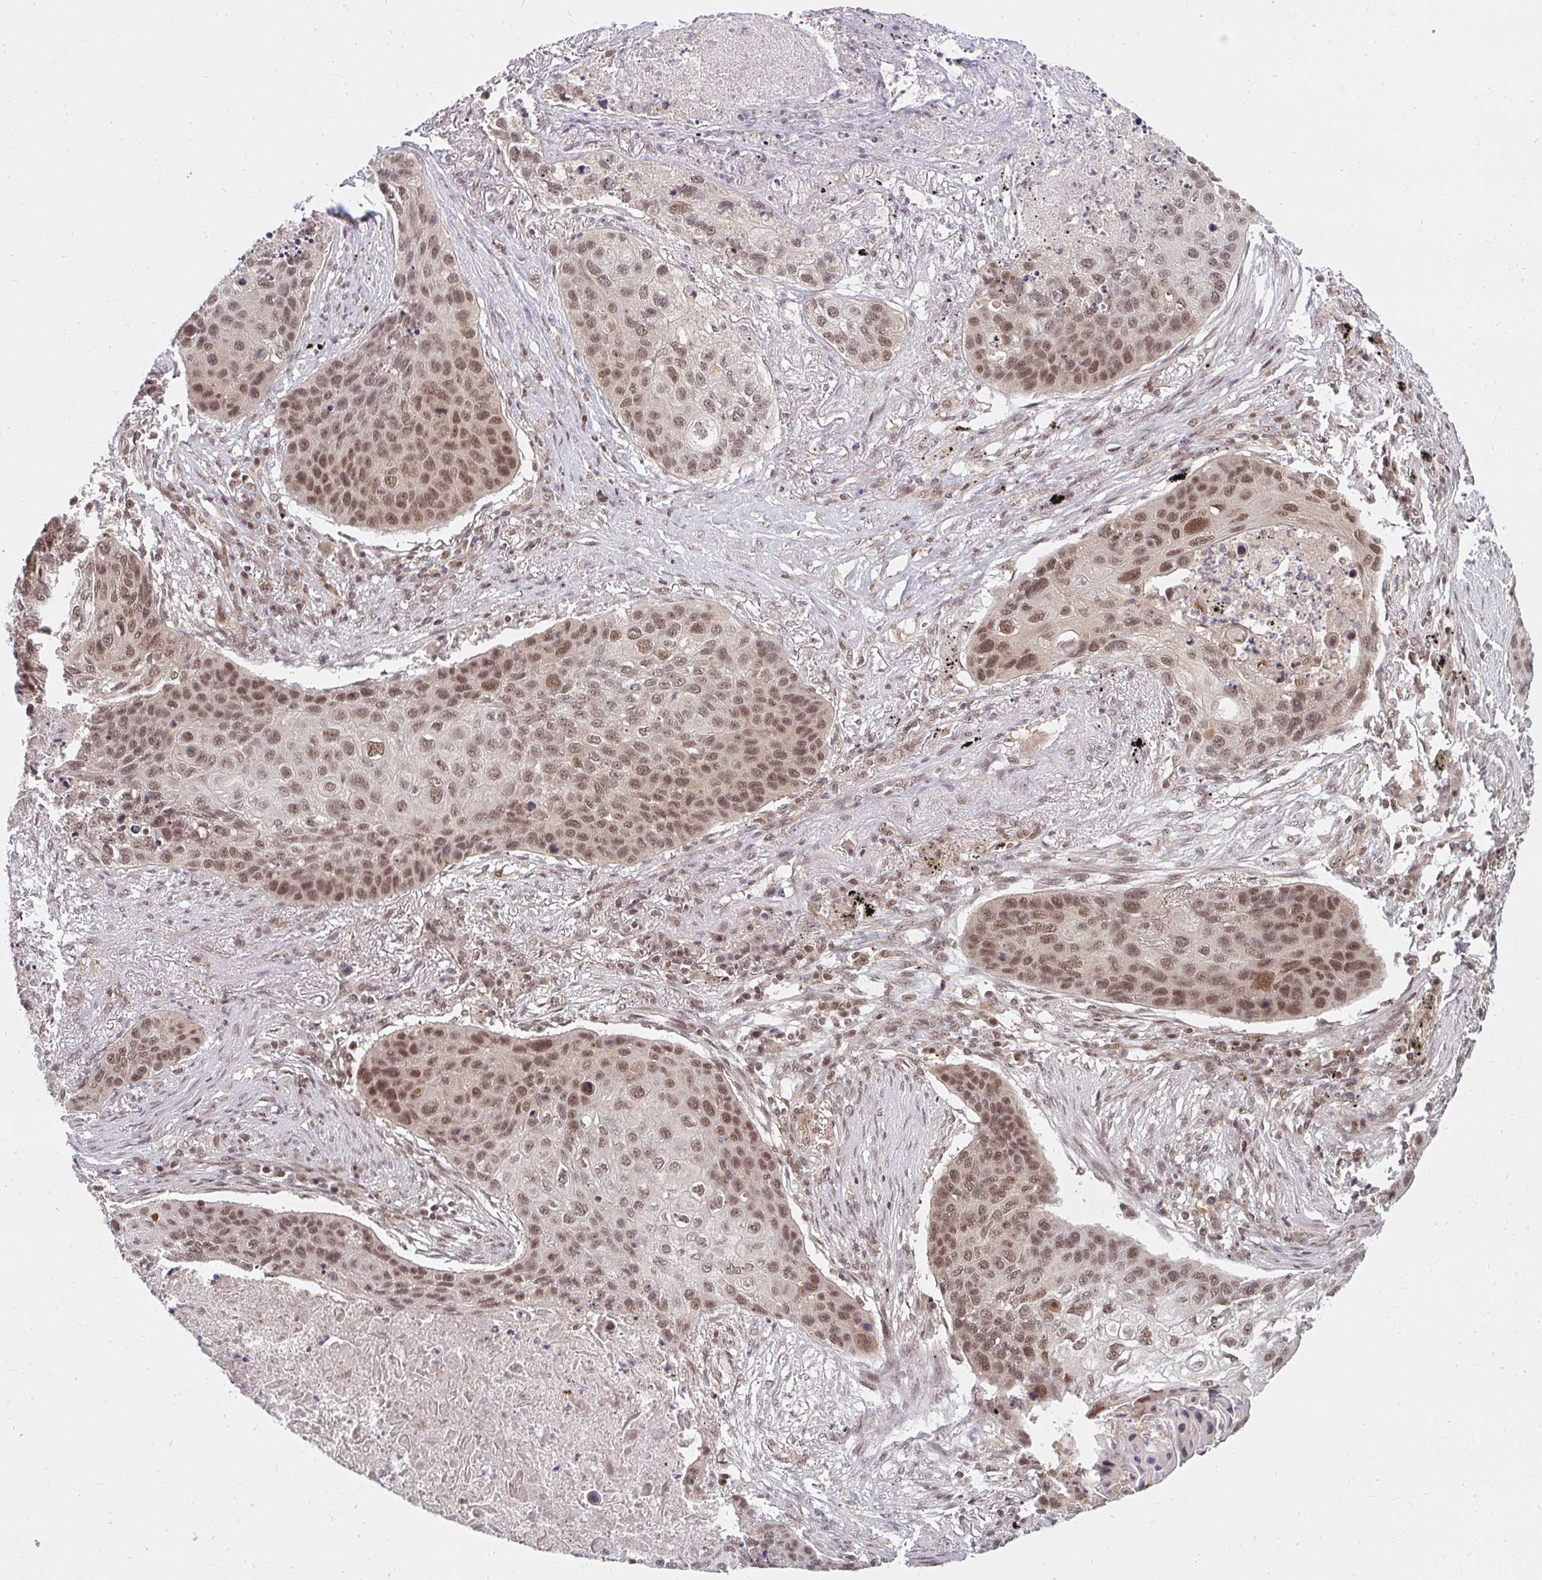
{"staining": {"intensity": "moderate", "quantity": ">75%", "location": "nuclear"}, "tissue": "lung cancer", "cell_type": "Tumor cells", "image_type": "cancer", "snomed": [{"axis": "morphology", "description": "Squamous cell carcinoma, NOS"}, {"axis": "topography", "description": "Lung"}], "caption": "This is an image of immunohistochemistry (IHC) staining of lung squamous cell carcinoma, which shows moderate staining in the nuclear of tumor cells.", "gene": "GTF3C6", "patient": {"sex": "female", "age": 63}}